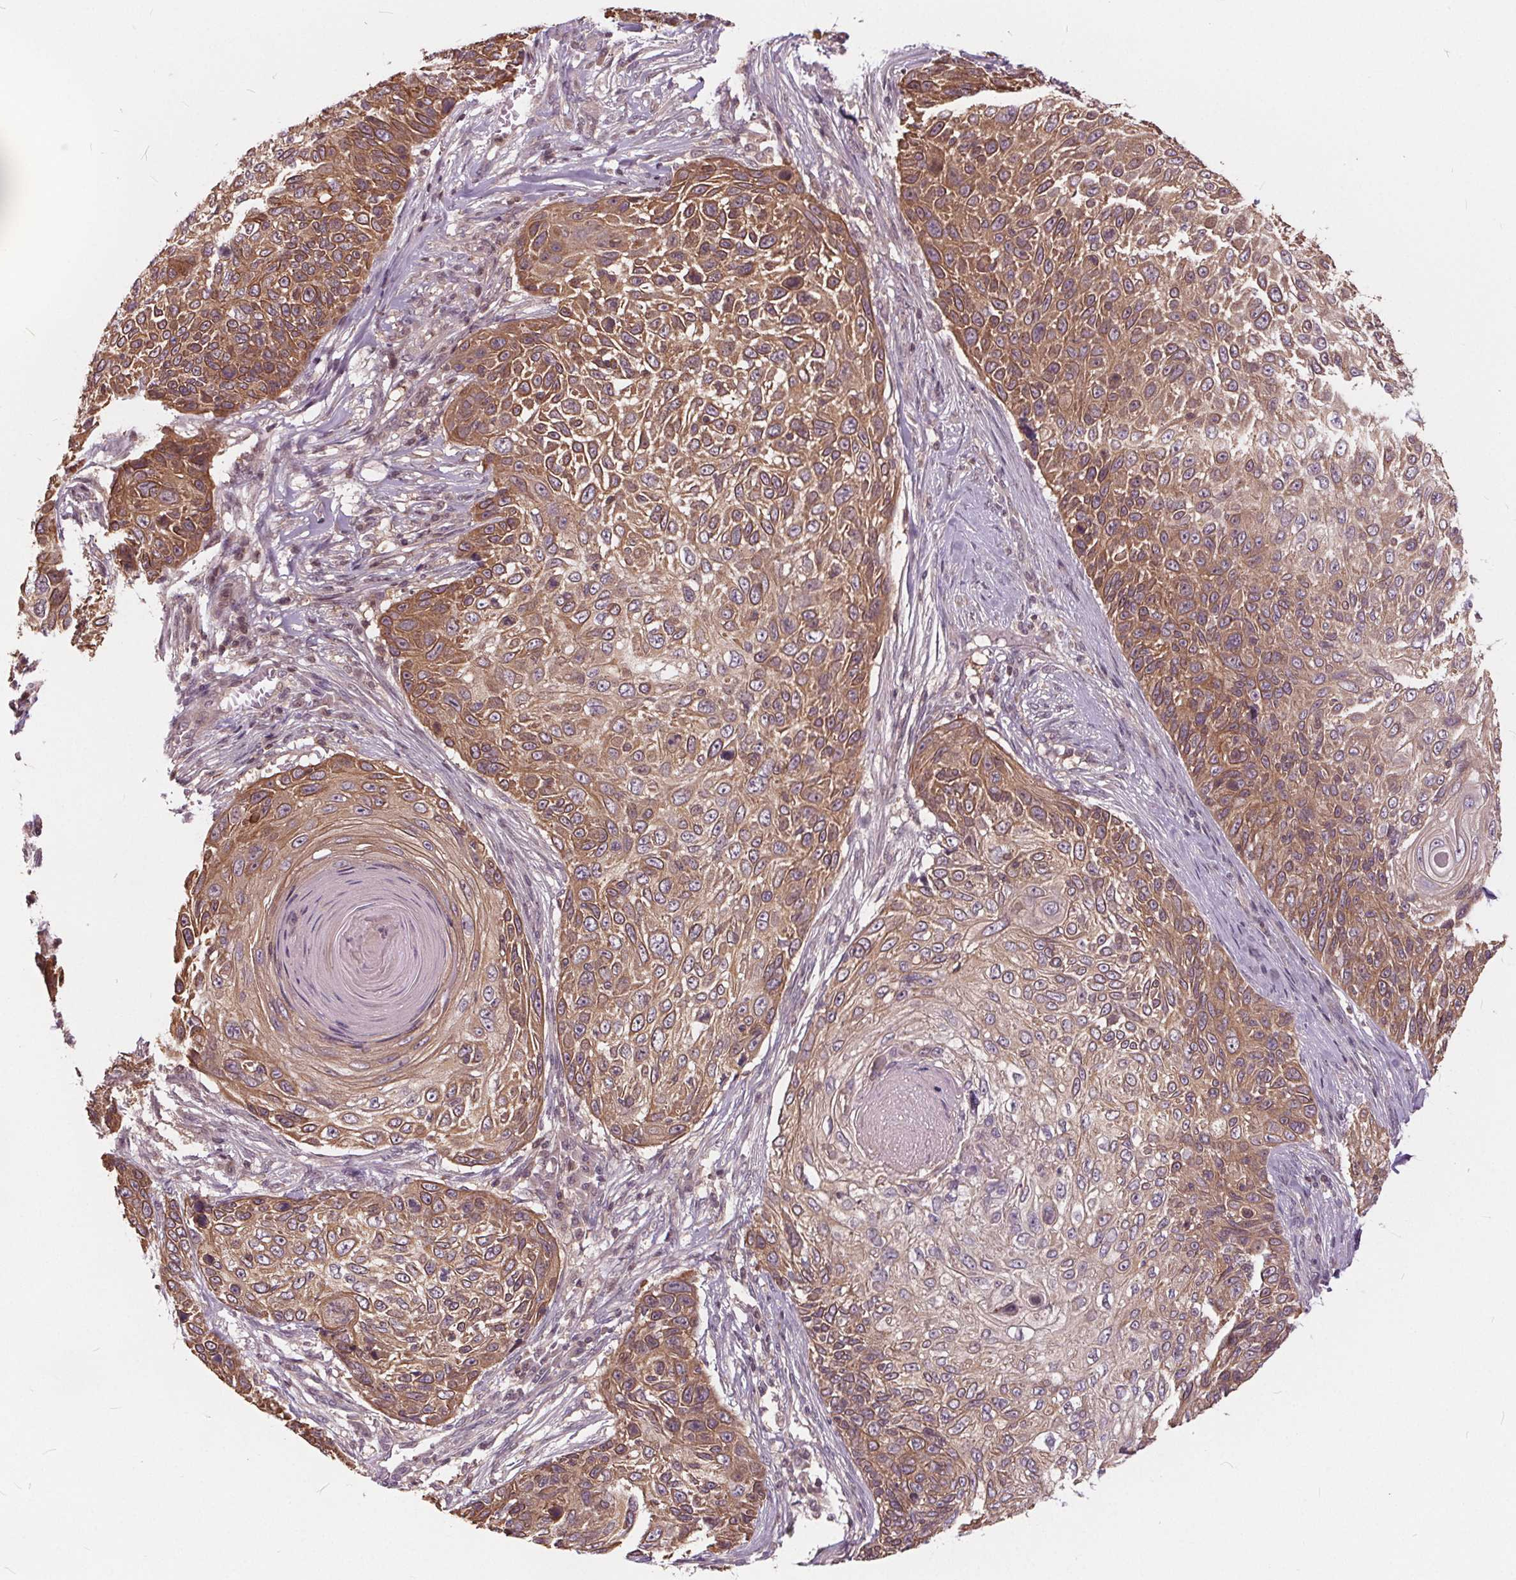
{"staining": {"intensity": "moderate", "quantity": ">75%", "location": "cytoplasmic/membranous"}, "tissue": "skin cancer", "cell_type": "Tumor cells", "image_type": "cancer", "snomed": [{"axis": "morphology", "description": "Squamous cell carcinoma, NOS"}, {"axis": "topography", "description": "Skin"}], "caption": "Skin squamous cell carcinoma tissue reveals moderate cytoplasmic/membranous staining in approximately >75% of tumor cells, visualized by immunohistochemistry.", "gene": "HIF1AN", "patient": {"sex": "male", "age": 92}}